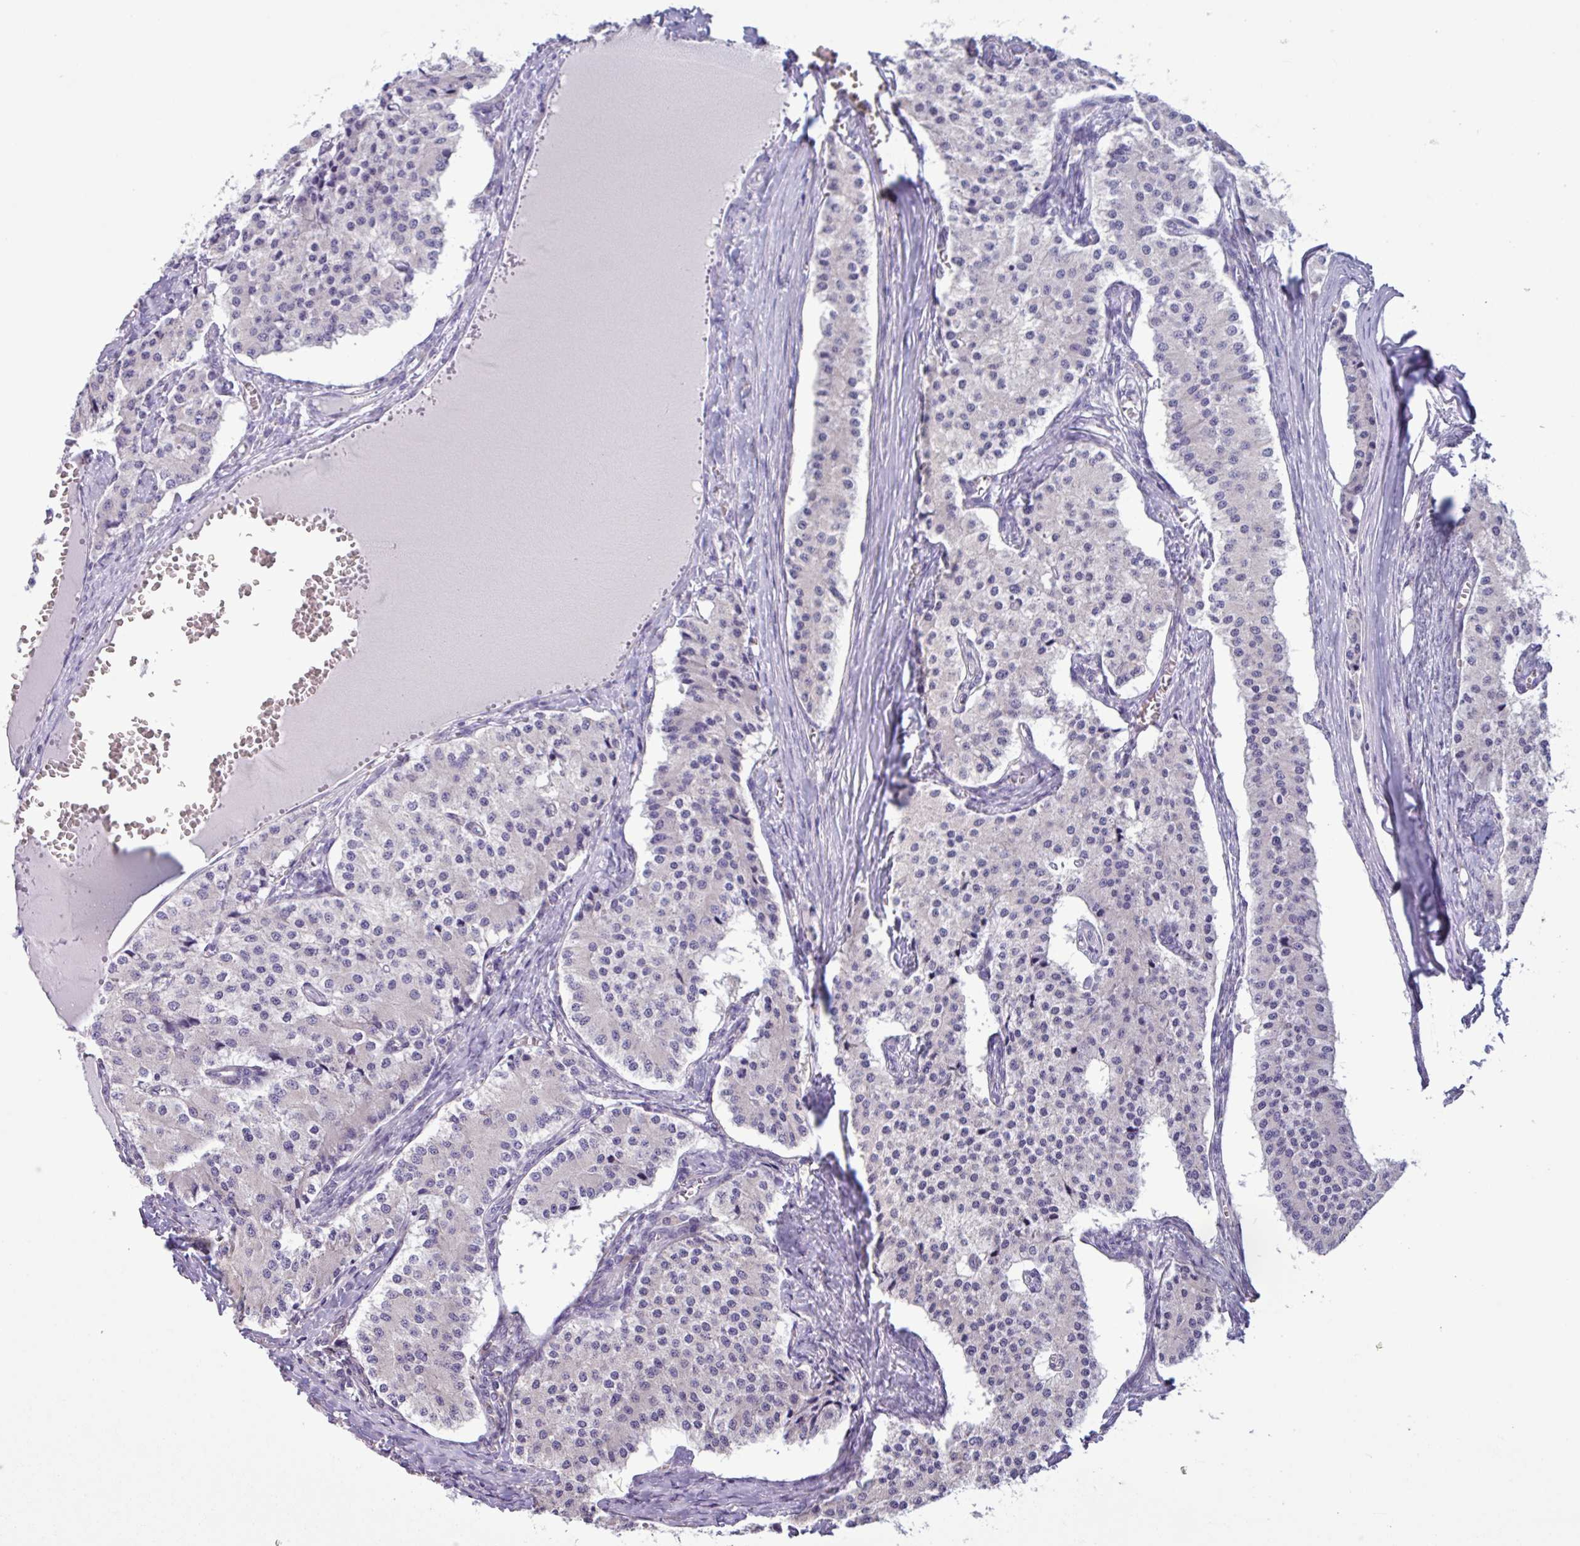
{"staining": {"intensity": "negative", "quantity": "none", "location": "none"}, "tissue": "carcinoid", "cell_type": "Tumor cells", "image_type": "cancer", "snomed": [{"axis": "morphology", "description": "Carcinoid, malignant, NOS"}, {"axis": "topography", "description": "Colon"}], "caption": "The histopathology image demonstrates no significant positivity in tumor cells of carcinoid (malignant).", "gene": "C20orf27", "patient": {"sex": "female", "age": 52}}